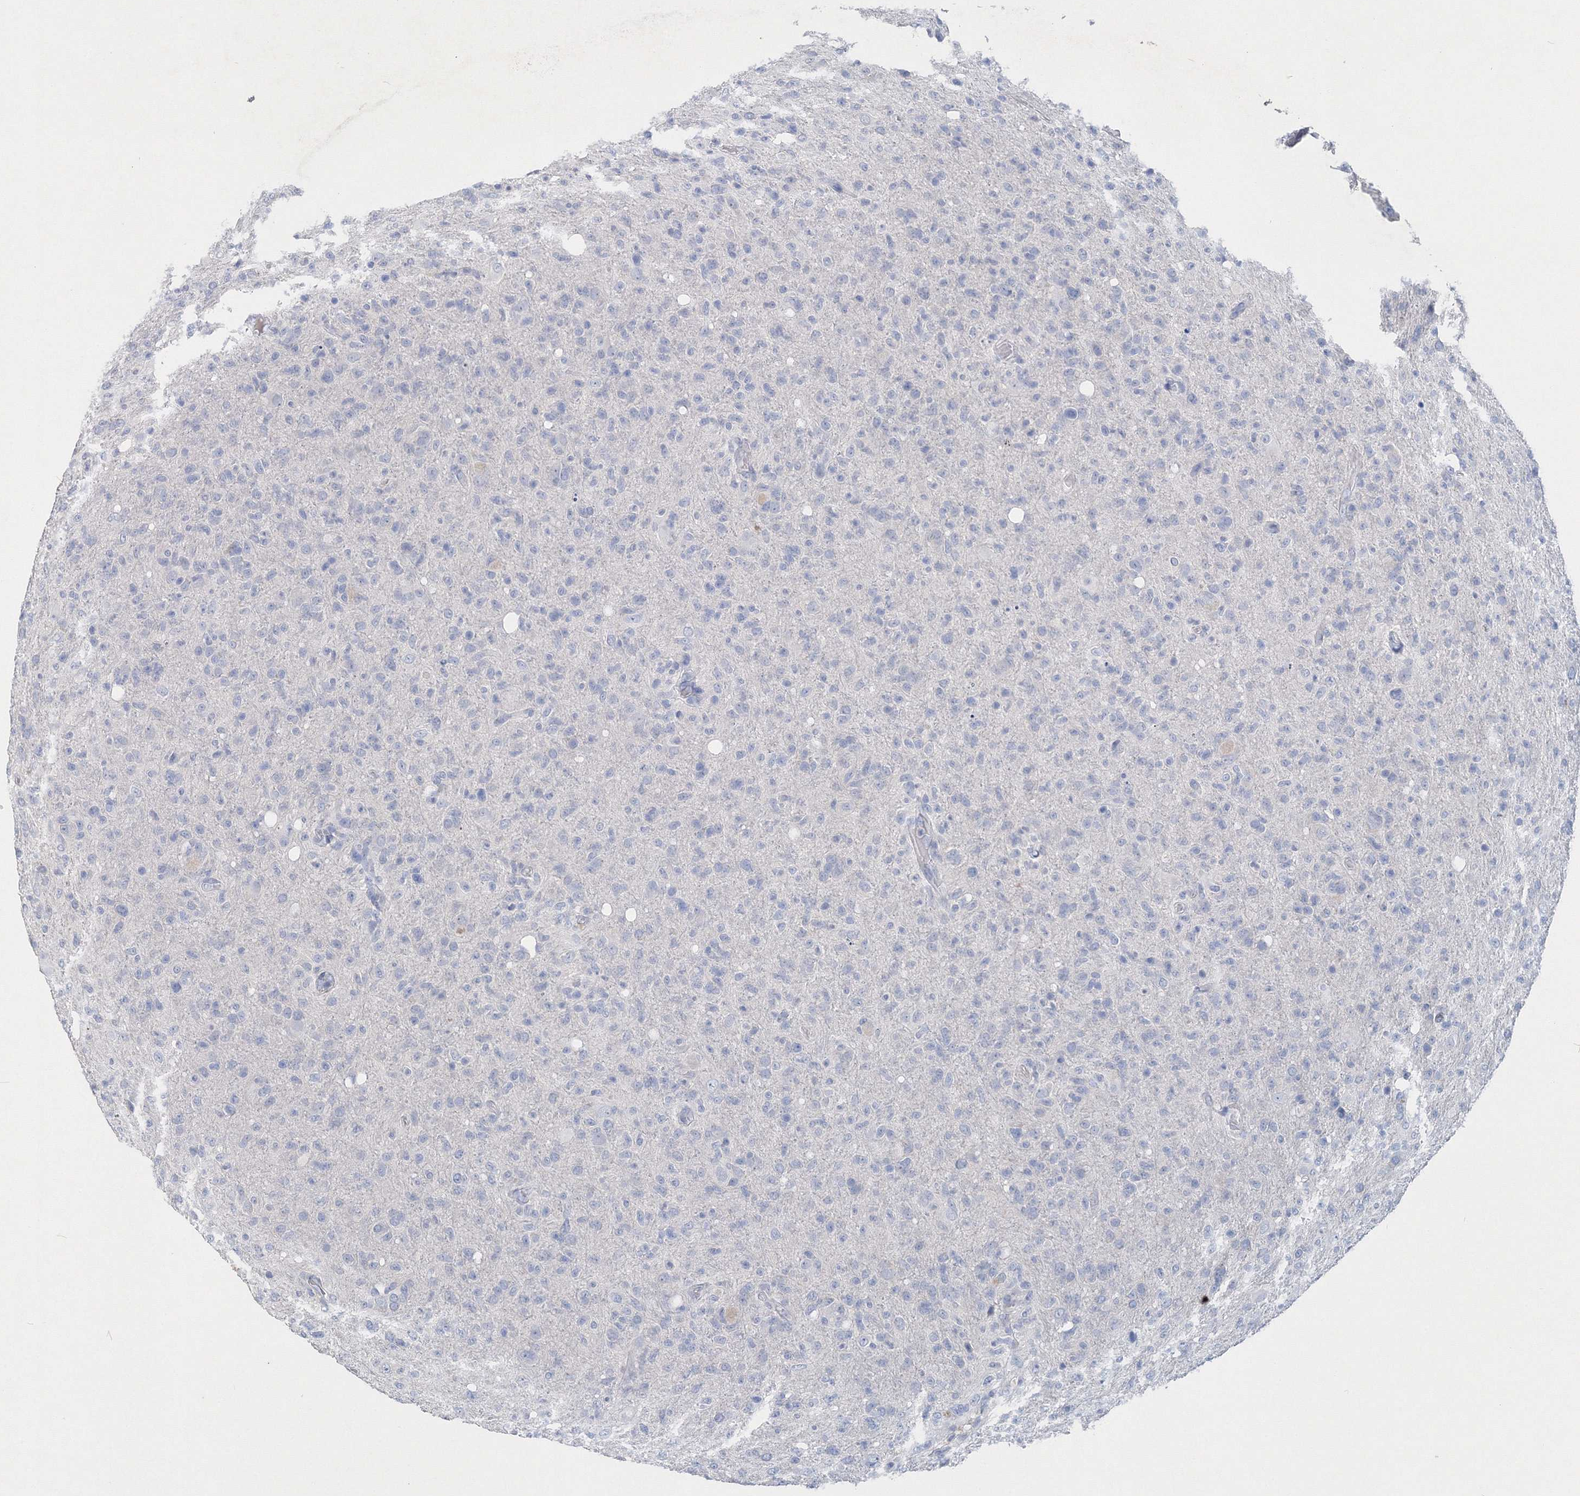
{"staining": {"intensity": "negative", "quantity": "none", "location": "none"}, "tissue": "glioma", "cell_type": "Tumor cells", "image_type": "cancer", "snomed": [{"axis": "morphology", "description": "Glioma, malignant, High grade"}, {"axis": "topography", "description": "Brain"}], "caption": "The image demonstrates no significant staining in tumor cells of malignant glioma (high-grade).", "gene": "OSBPL6", "patient": {"sex": "female", "age": 57}}